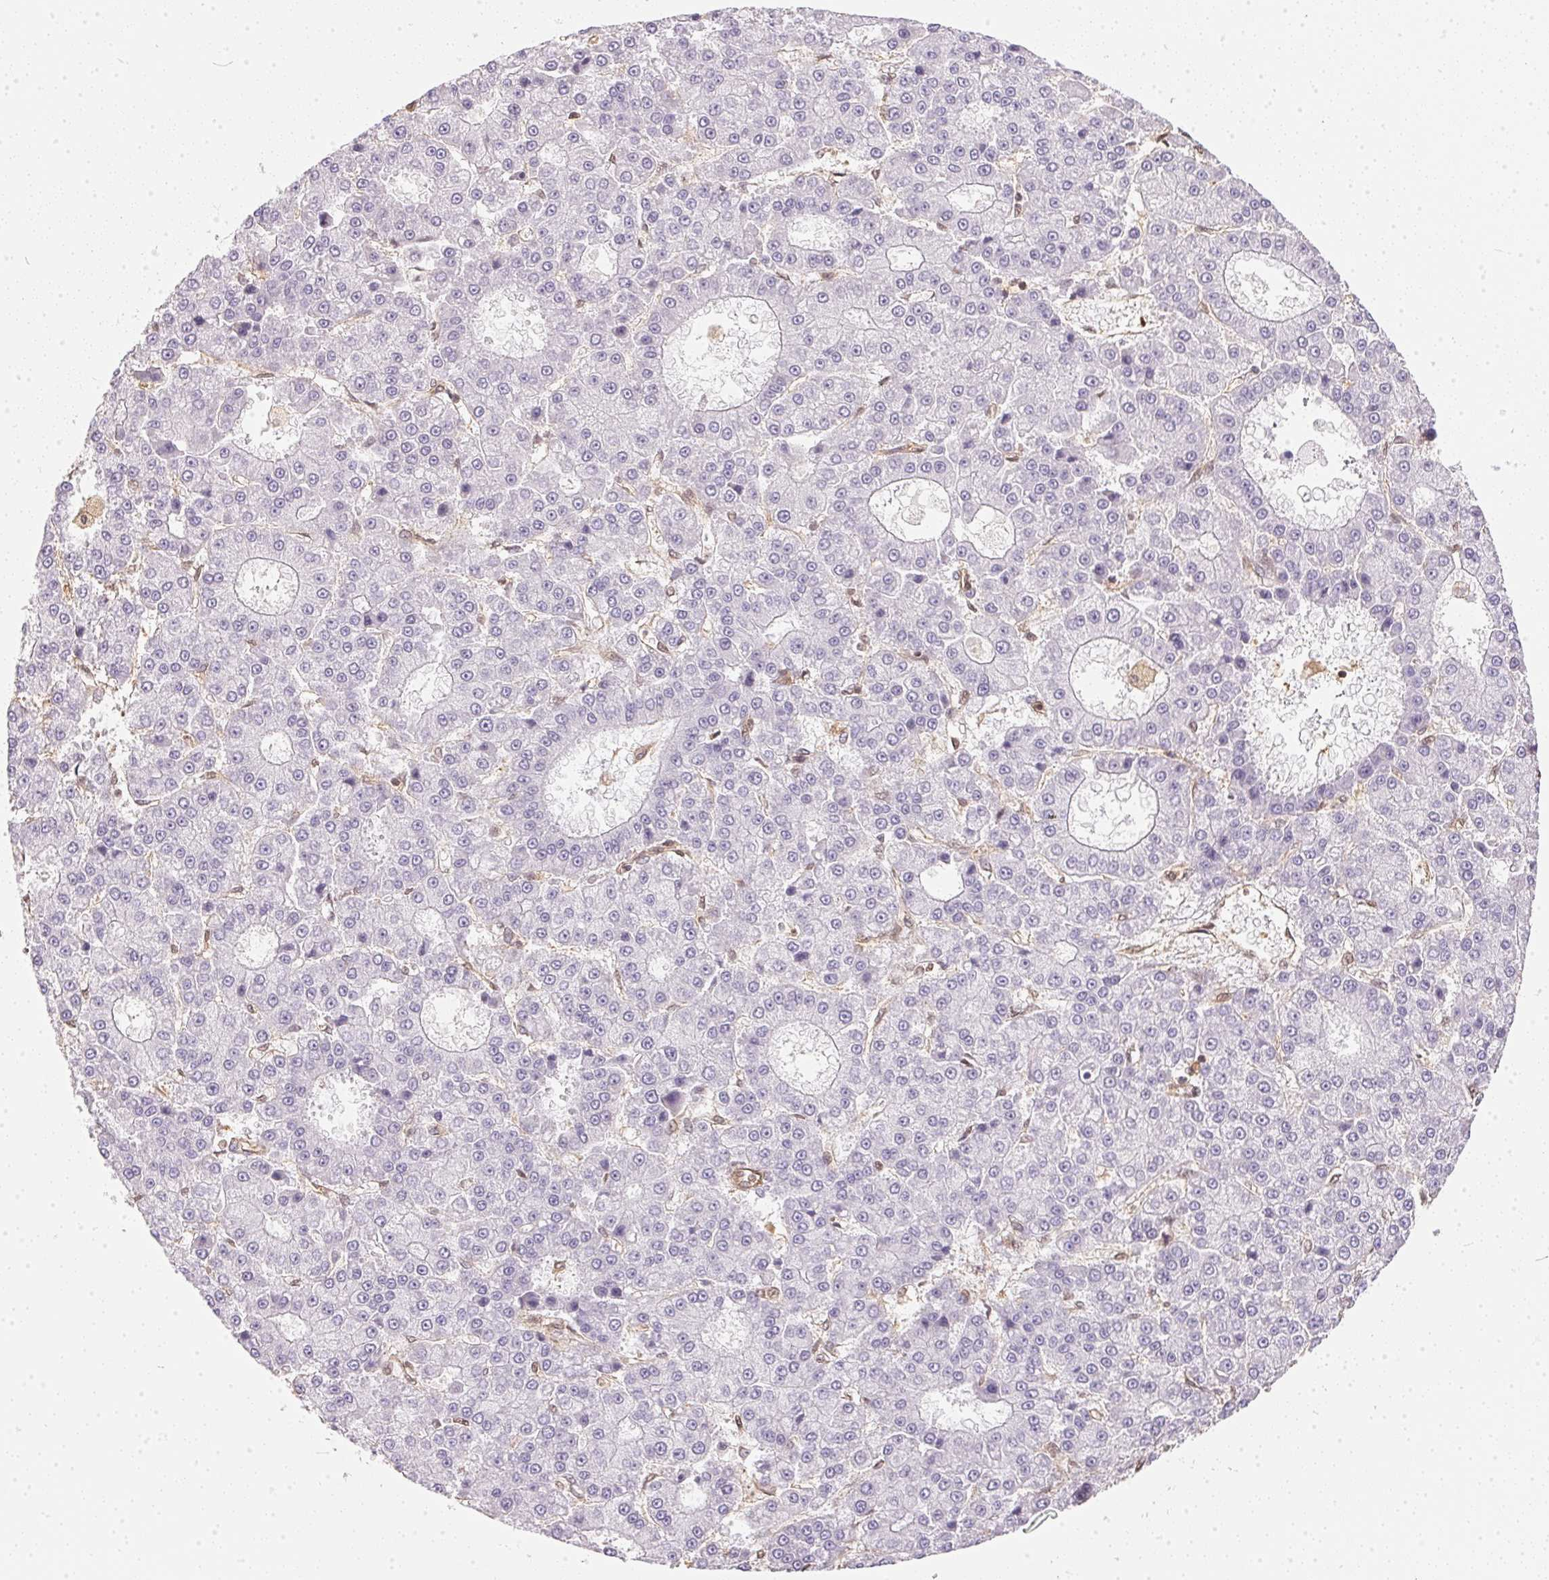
{"staining": {"intensity": "negative", "quantity": "none", "location": "none"}, "tissue": "liver cancer", "cell_type": "Tumor cells", "image_type": "cancer", "snomed": [{"axis": "morphology", "description": "Carcinoma, Hepatocellular, NOS"}, {"axis": "topography", "description": "Liver"}], "caption": "Immunohistochemistry (IHC) histopathology image of human liver hepatocellular carcinoma stained for a protein (brown), which reveals no staining in tumor cells.", "gene": "BLMH", "patient": {"sex": "male", "age": 70}}